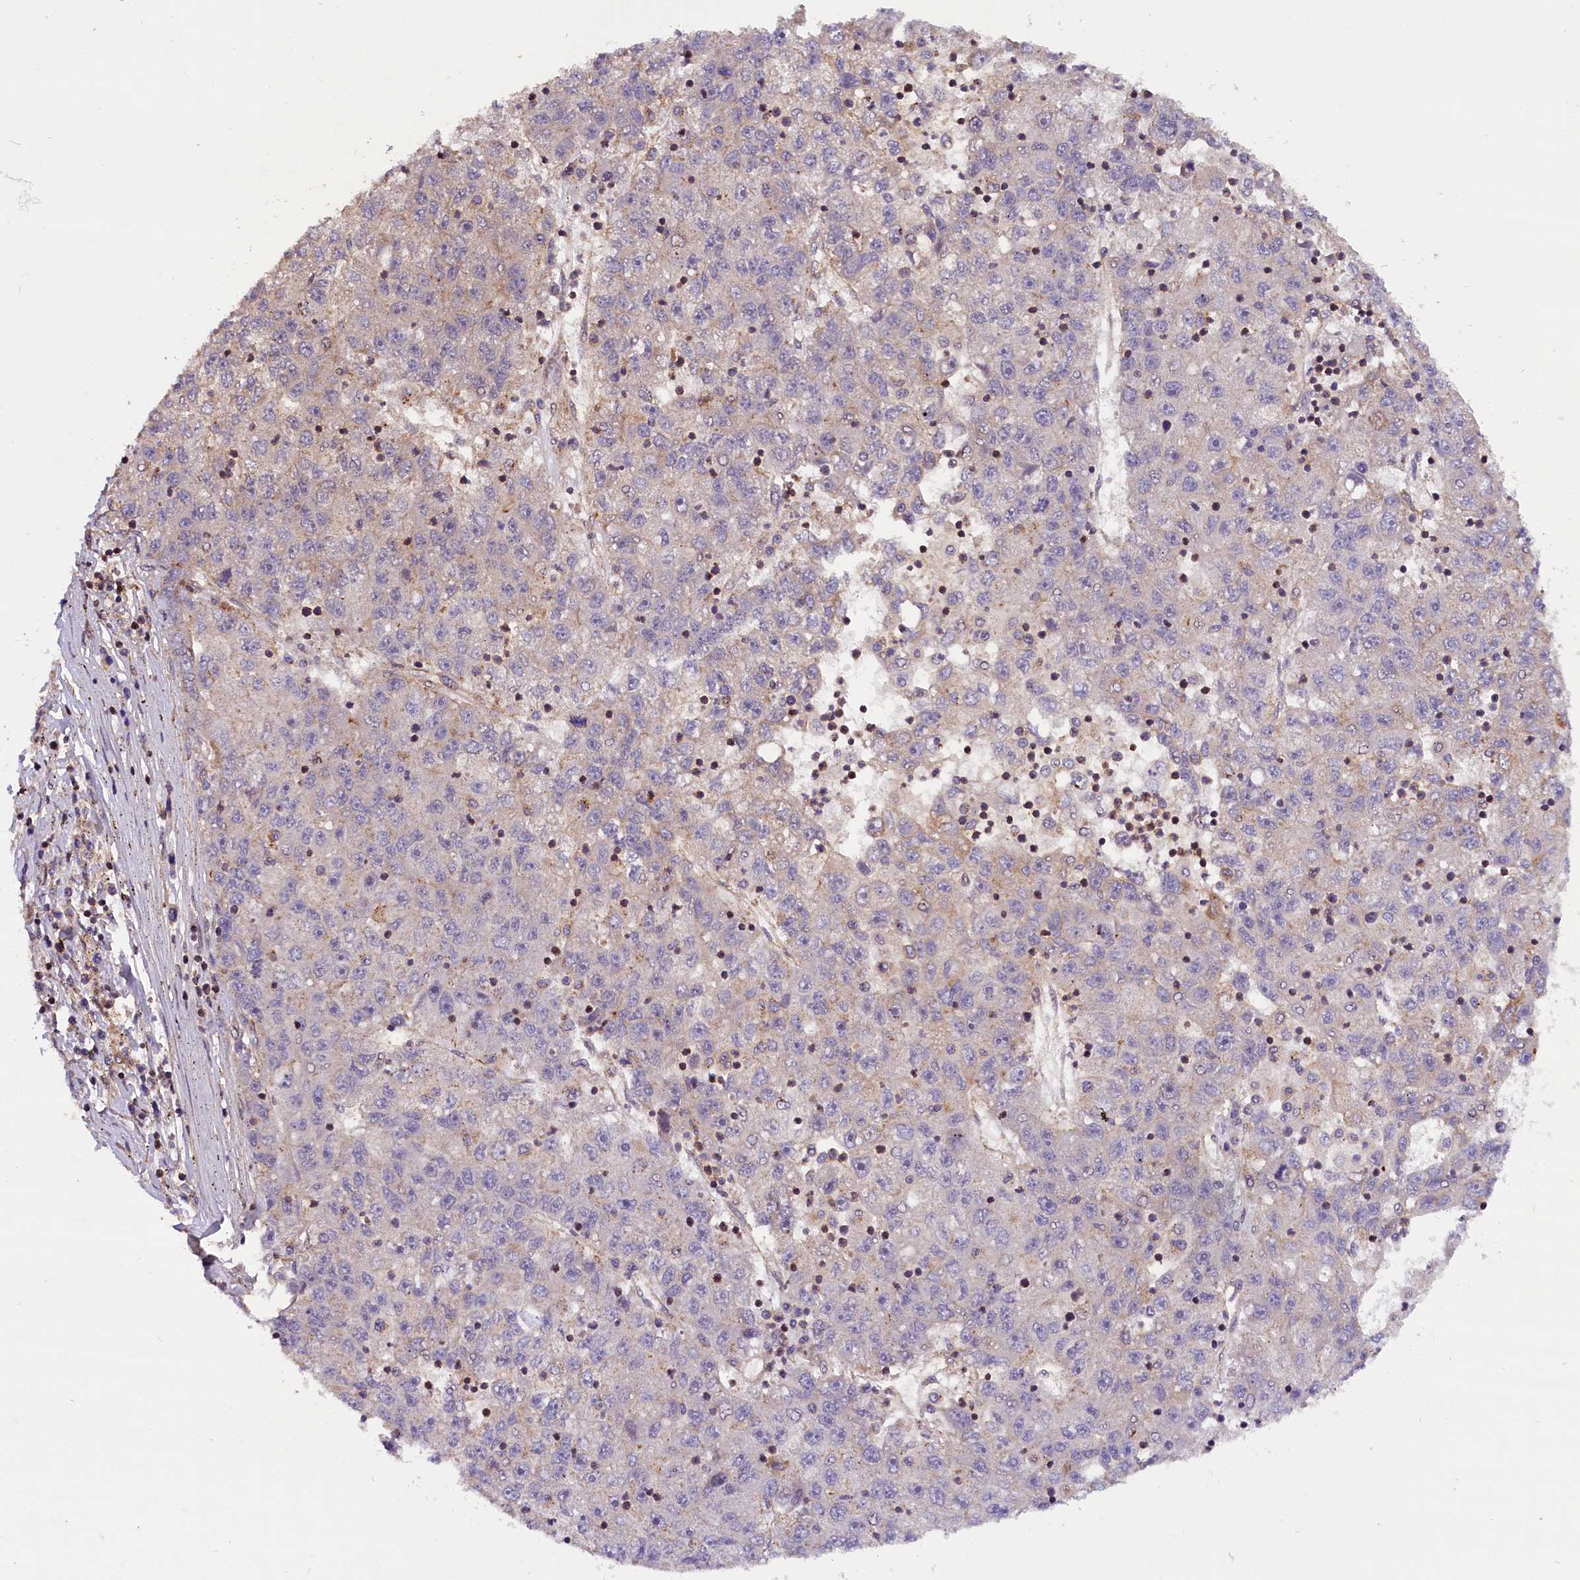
{"staining": {"intensity": "negative", "quantity": "none", "location": "none"}, "tissue": "liver cancer", "cell_type": "Tumor cells", "image_type": "cancer", "snomed": [{"axis": "morphology", "description": "Carcinoma, Hepatocellular, NOS"}, {"axis": "topography", "description": "Liver"}], "caption": "This is a histopathology image of immunohistochemistry (IHC) staining of liver hepatocellular carcinoma, which shows no expression in tumor cells.", "gene": "IST1", "patient": {"sex": "male", "age": 49}}